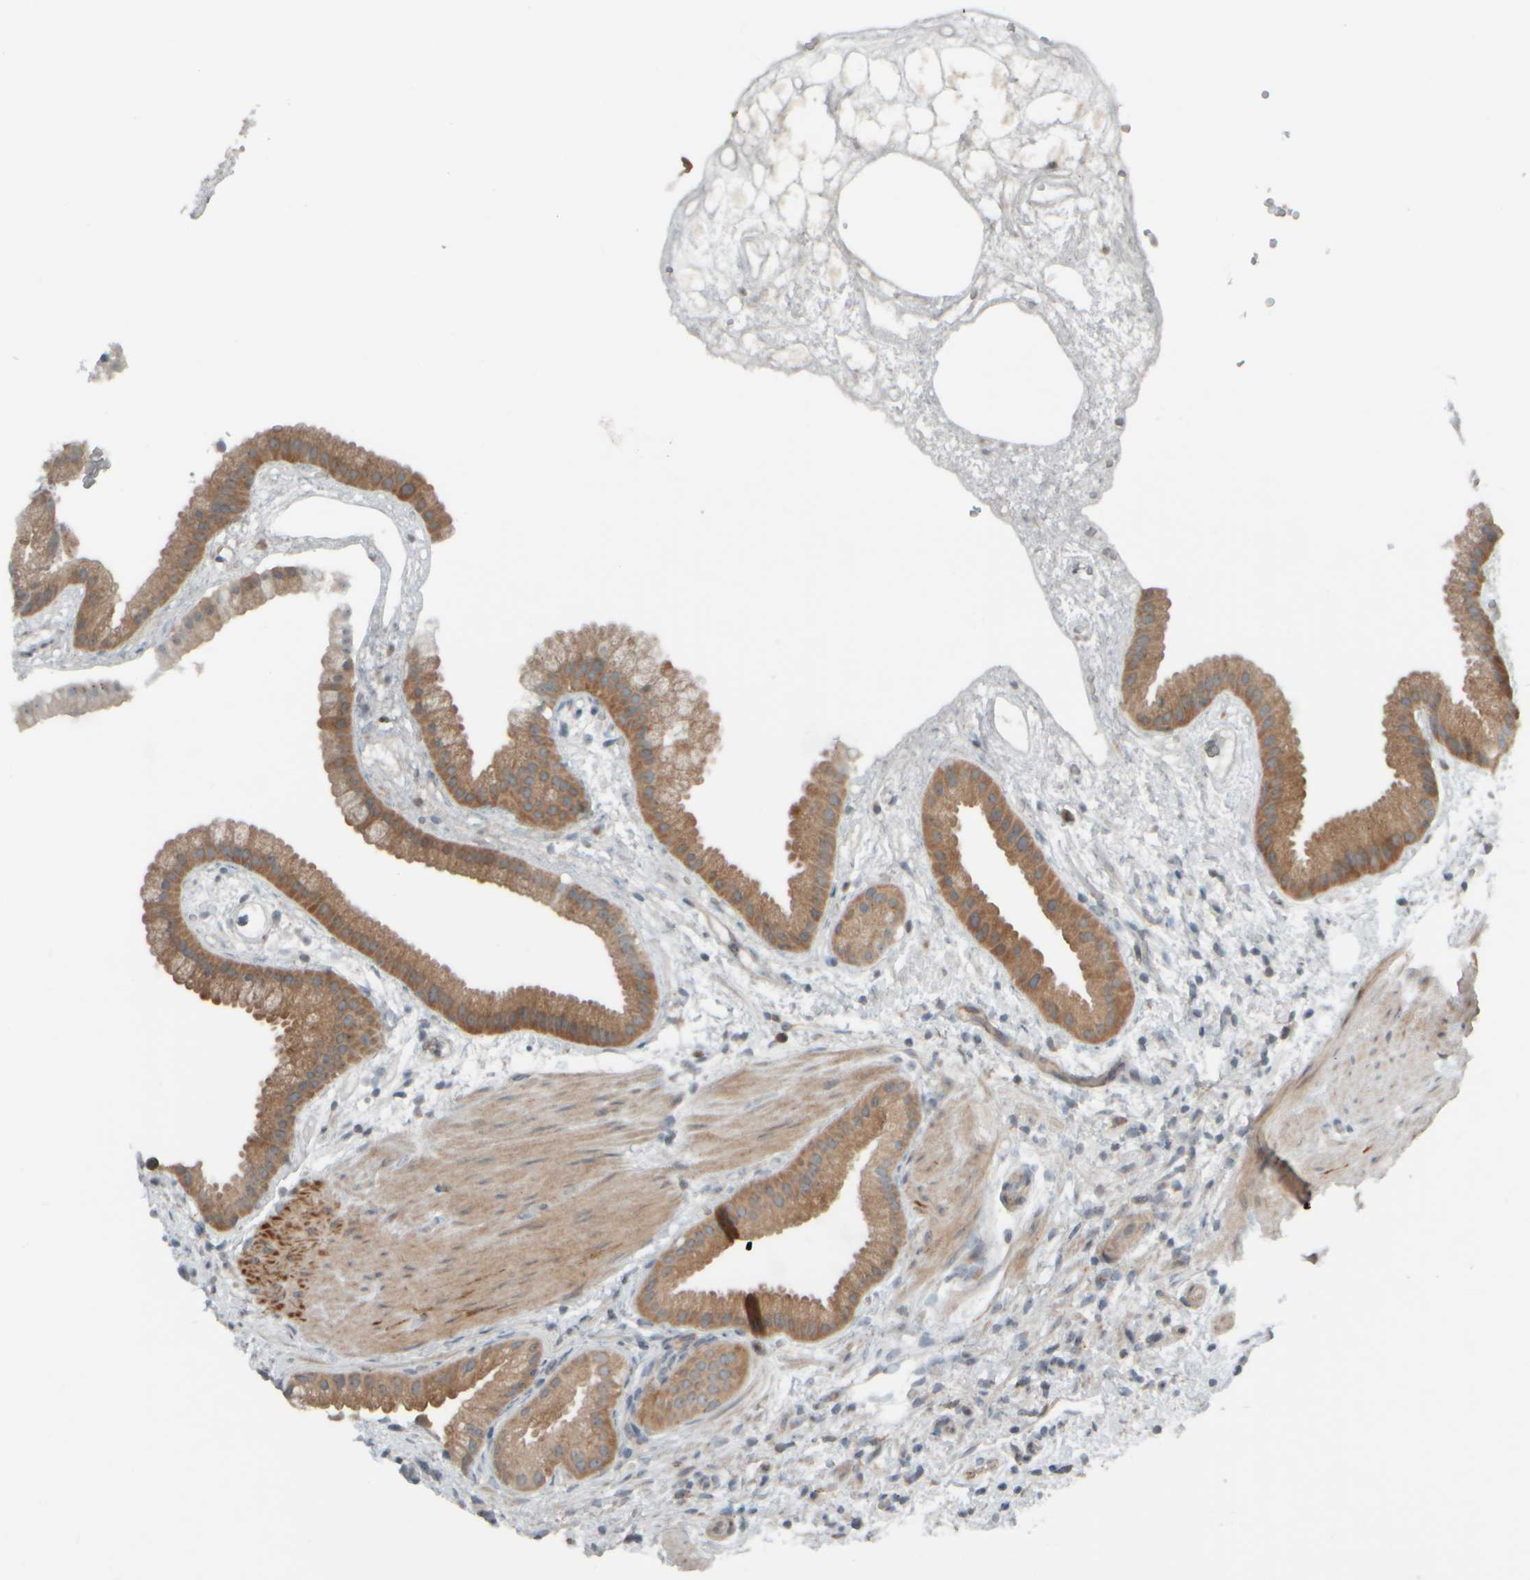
{"staining": {"intensity": "moderate", "quantity": ">75%", "location": "cytoplasmic/membranous"}, "tissue": "gallbladder", "cell_type": "Glandular cells", "image_type": "normal", "snomed": [{"axis": "morphology", "description": "Normal tissue, NOS"}, {"axis": "topography", "description": "Gallbladder"}], "caption": "About >75% of glandular cells in normal human gallbladder reveal moderate cytoplasmic/membranous protein staining as visualized by brown immunohistochemical staining.", "gene": "HGS", "patient": {"sex": "female", "age": 64}}